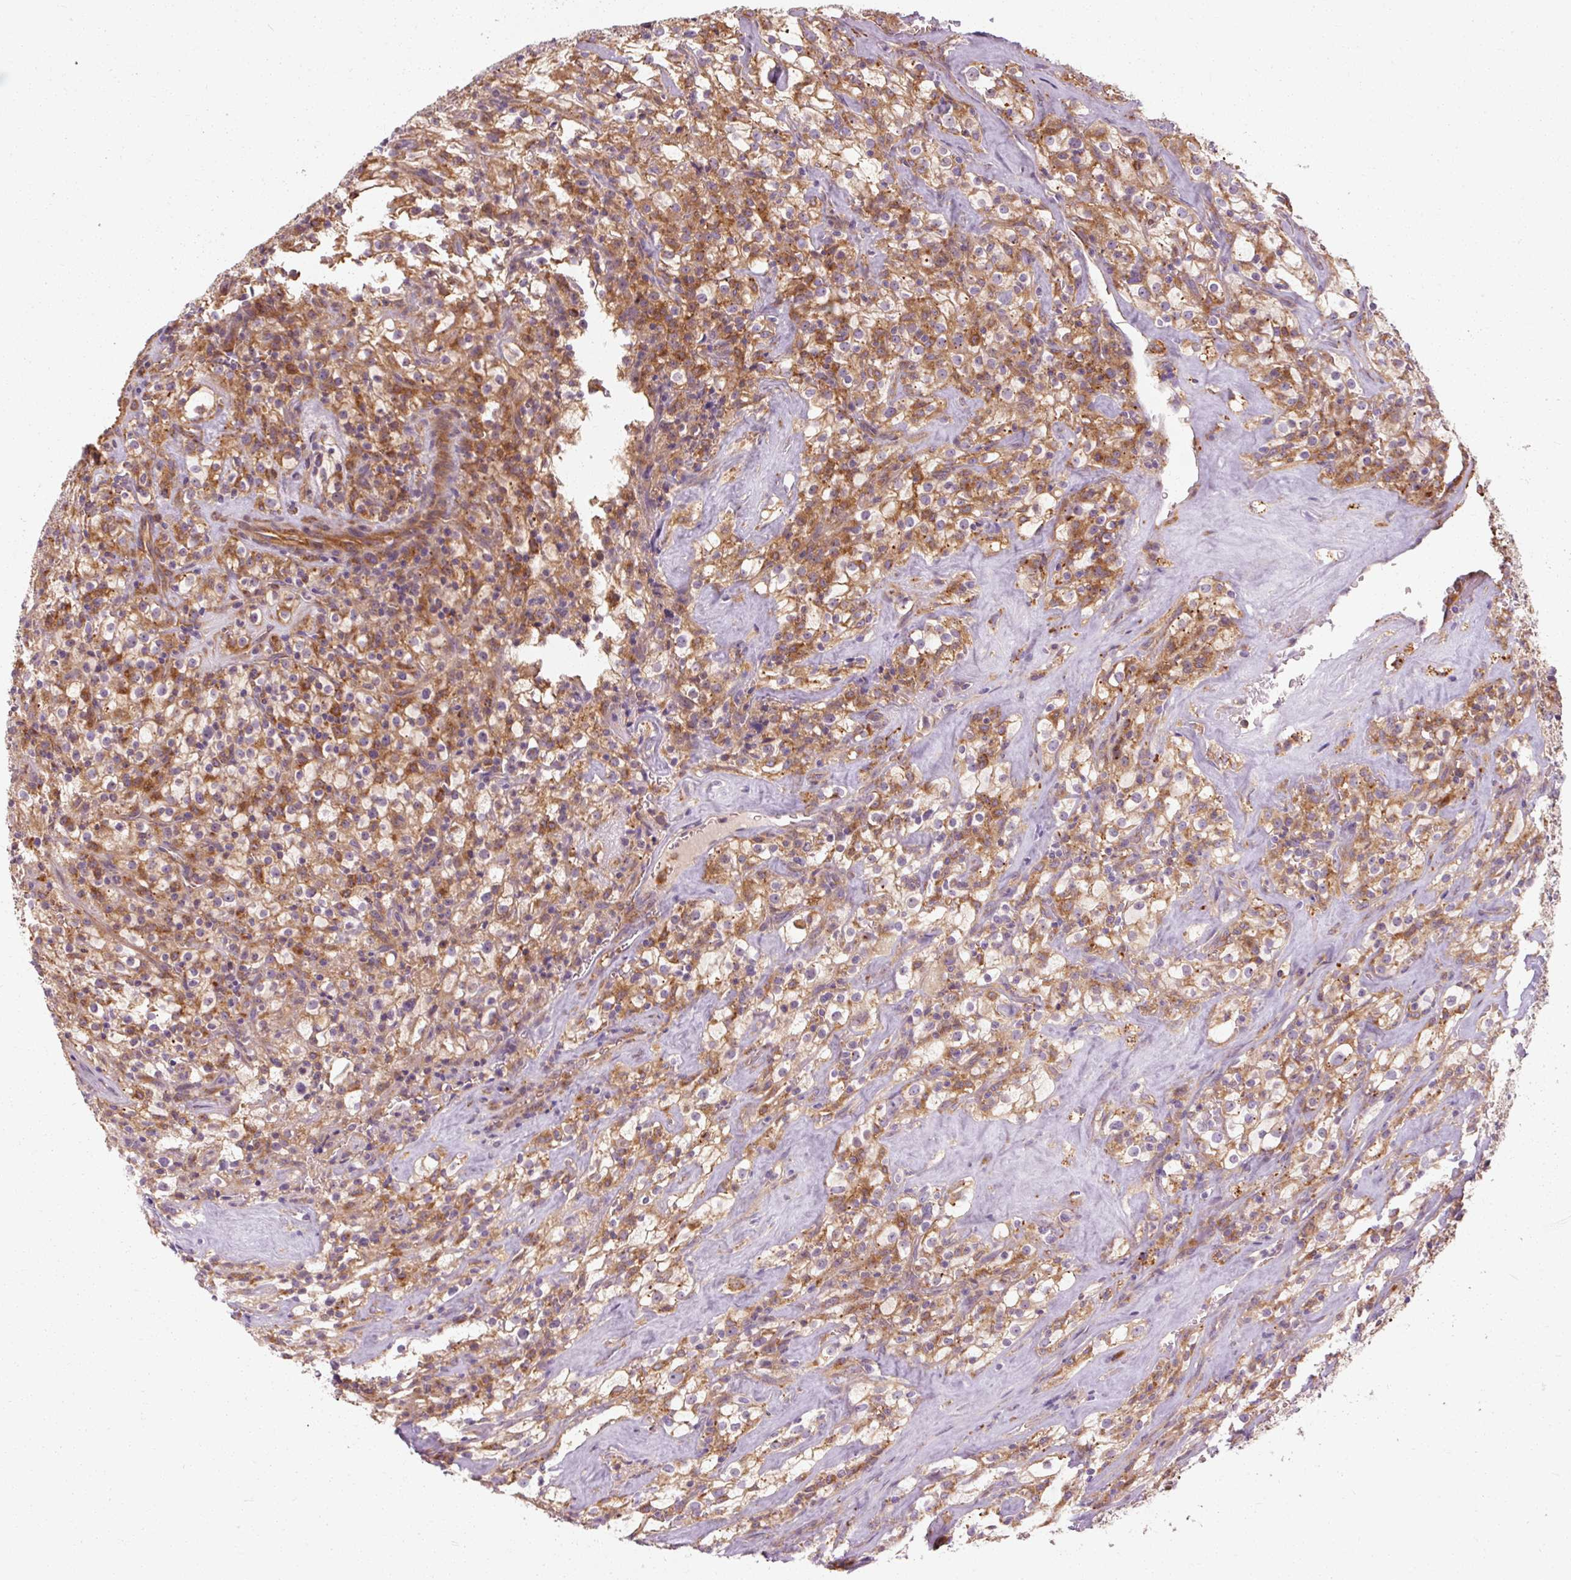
{"staining": {"intensity": "weak", "quantity": ">75%", "location": "cytoplasmic/membranous"}, "tissue": "renal cancer", "cell_type": "Tumor cells", "image_type": "cancer", "snomed": [{"axis": "morphology", "description": "Adenocarcinoma, NOS"}, {"axis": "topography", "description": "Kidney"}], "caption": "This histopathology image reveals renal cancer (adenocarcinoma) stained with IHC to label a protein in brown. The cytoplasmic/membranous of tumor cells show weak positivity for the protein. Nuclei are counter-stained blue.", "gene": "TBC1D4", "patient": {"sex": "female", "age": 74}}